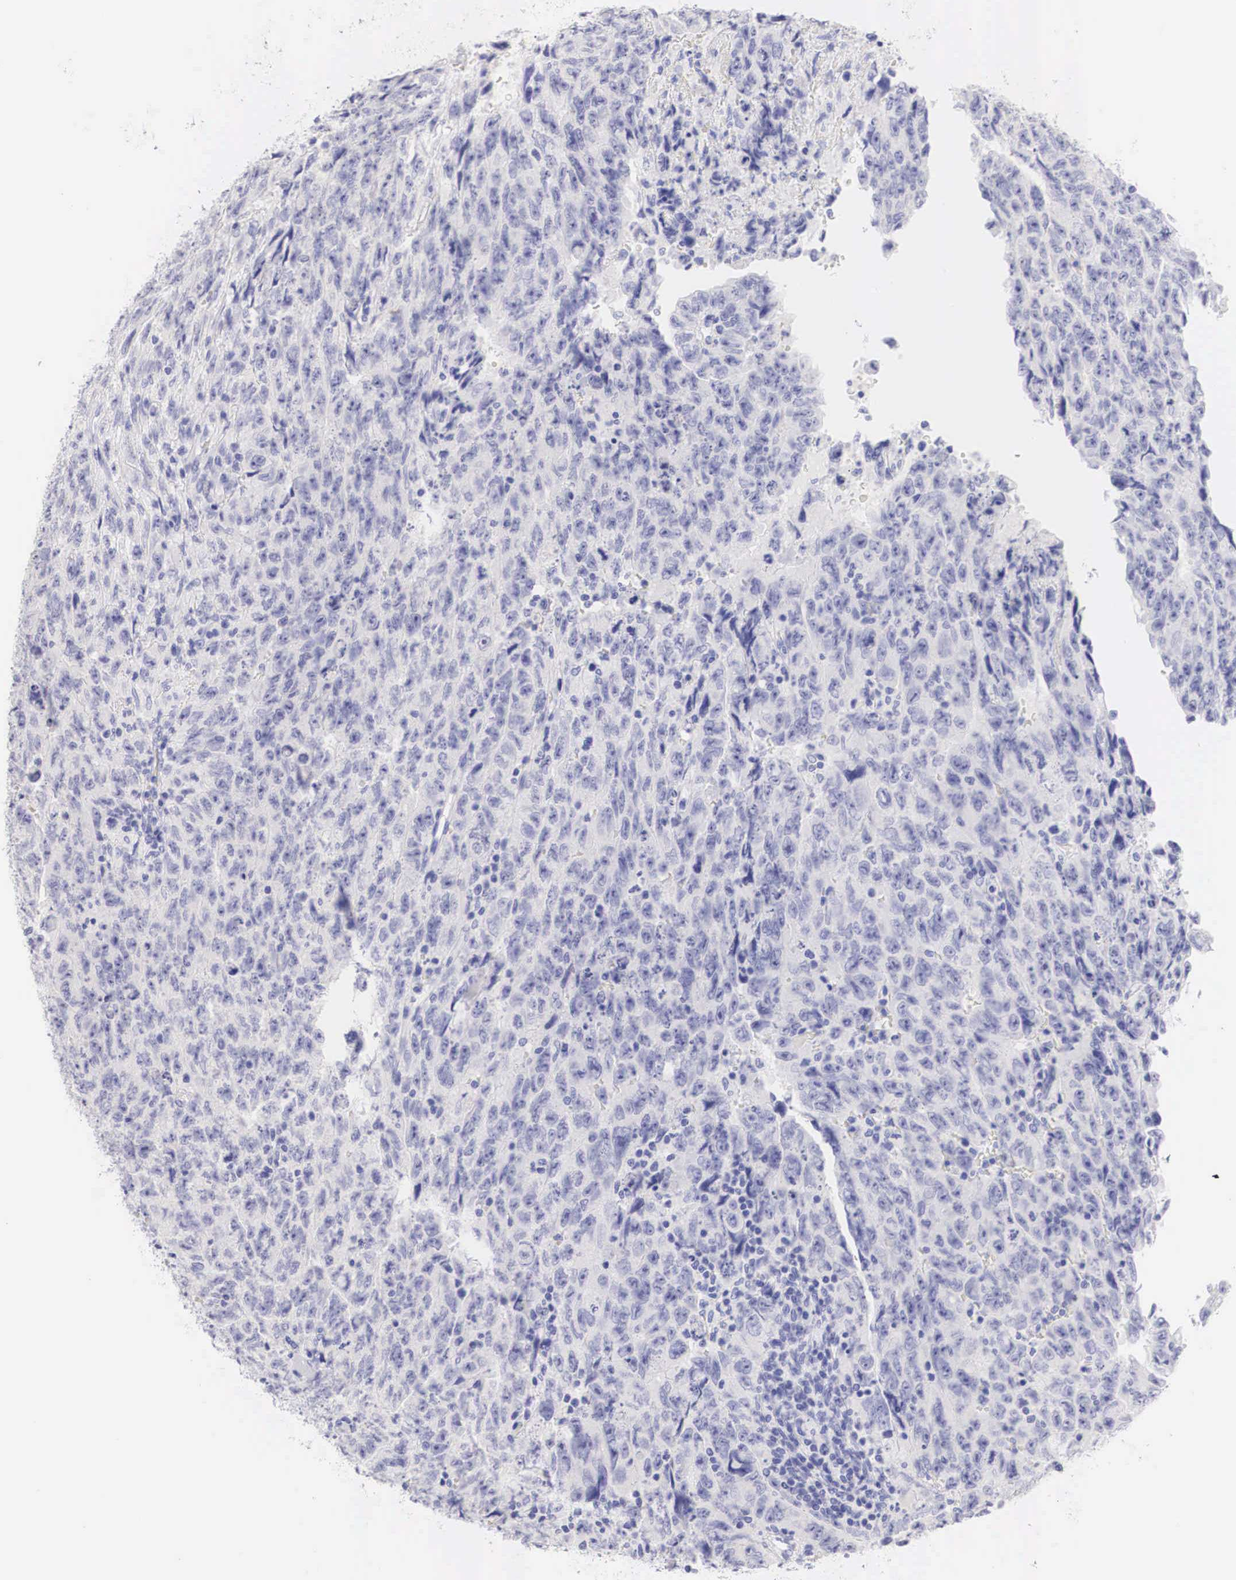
{"staining": {"intensity": "negative", "quantity": "none", "location": "none"}, "tissue": "testis cancer", "cell_type": "Tumor cells", "image_type": "cancer", "snomed": [{"axis": "morphology", "description": "Carcinoma, Embryonal, NOS"}, {"axis": "topography", "description": "Testis"}], "caption": "This is an IHC photomicrograph of embryonal carcinoma (testis). There is no expression in tumor cells.", "gene": "TYR", "patient": {"sex": "male", "age": 28}}